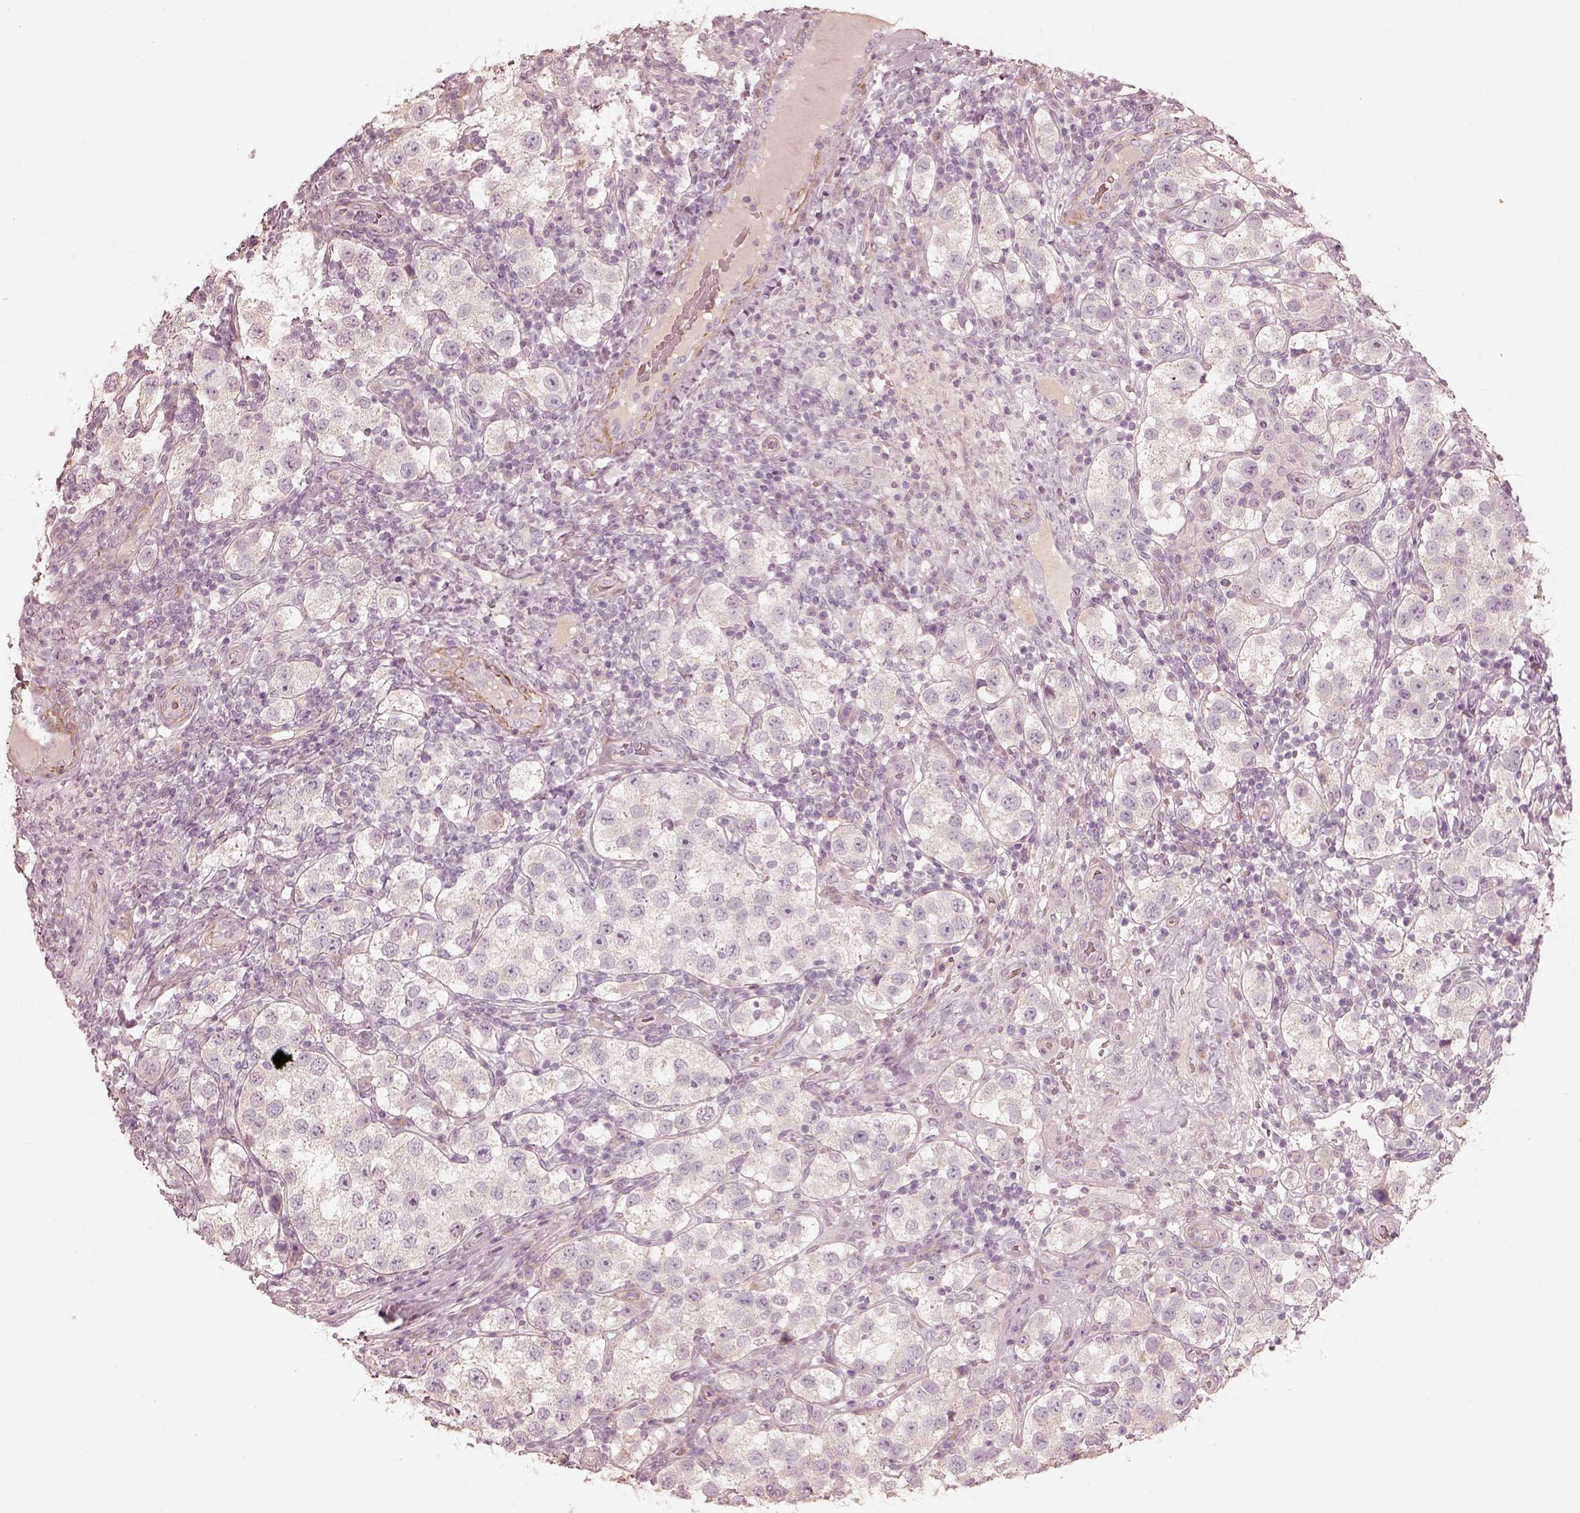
{"staining": {"intensity": "negative", "quantity": "none", "location": "none"}, "tissue": "testis cancer", "cell_type": "Tumor cells", "image_type": "cancer", "snomed": [{"axis": "morphology", "description": "Seminoma, NOS"}, {"axis": "topography", "description": "Testis"}], "caption": "IHC photomicrograph of neoplastic tissue: testis cancer (seminoma) stained with DAB displays no significant protein positivity in tumor cells.", "gene": "KCNJ9", "patient": {"sex": "male", "age": 37}}